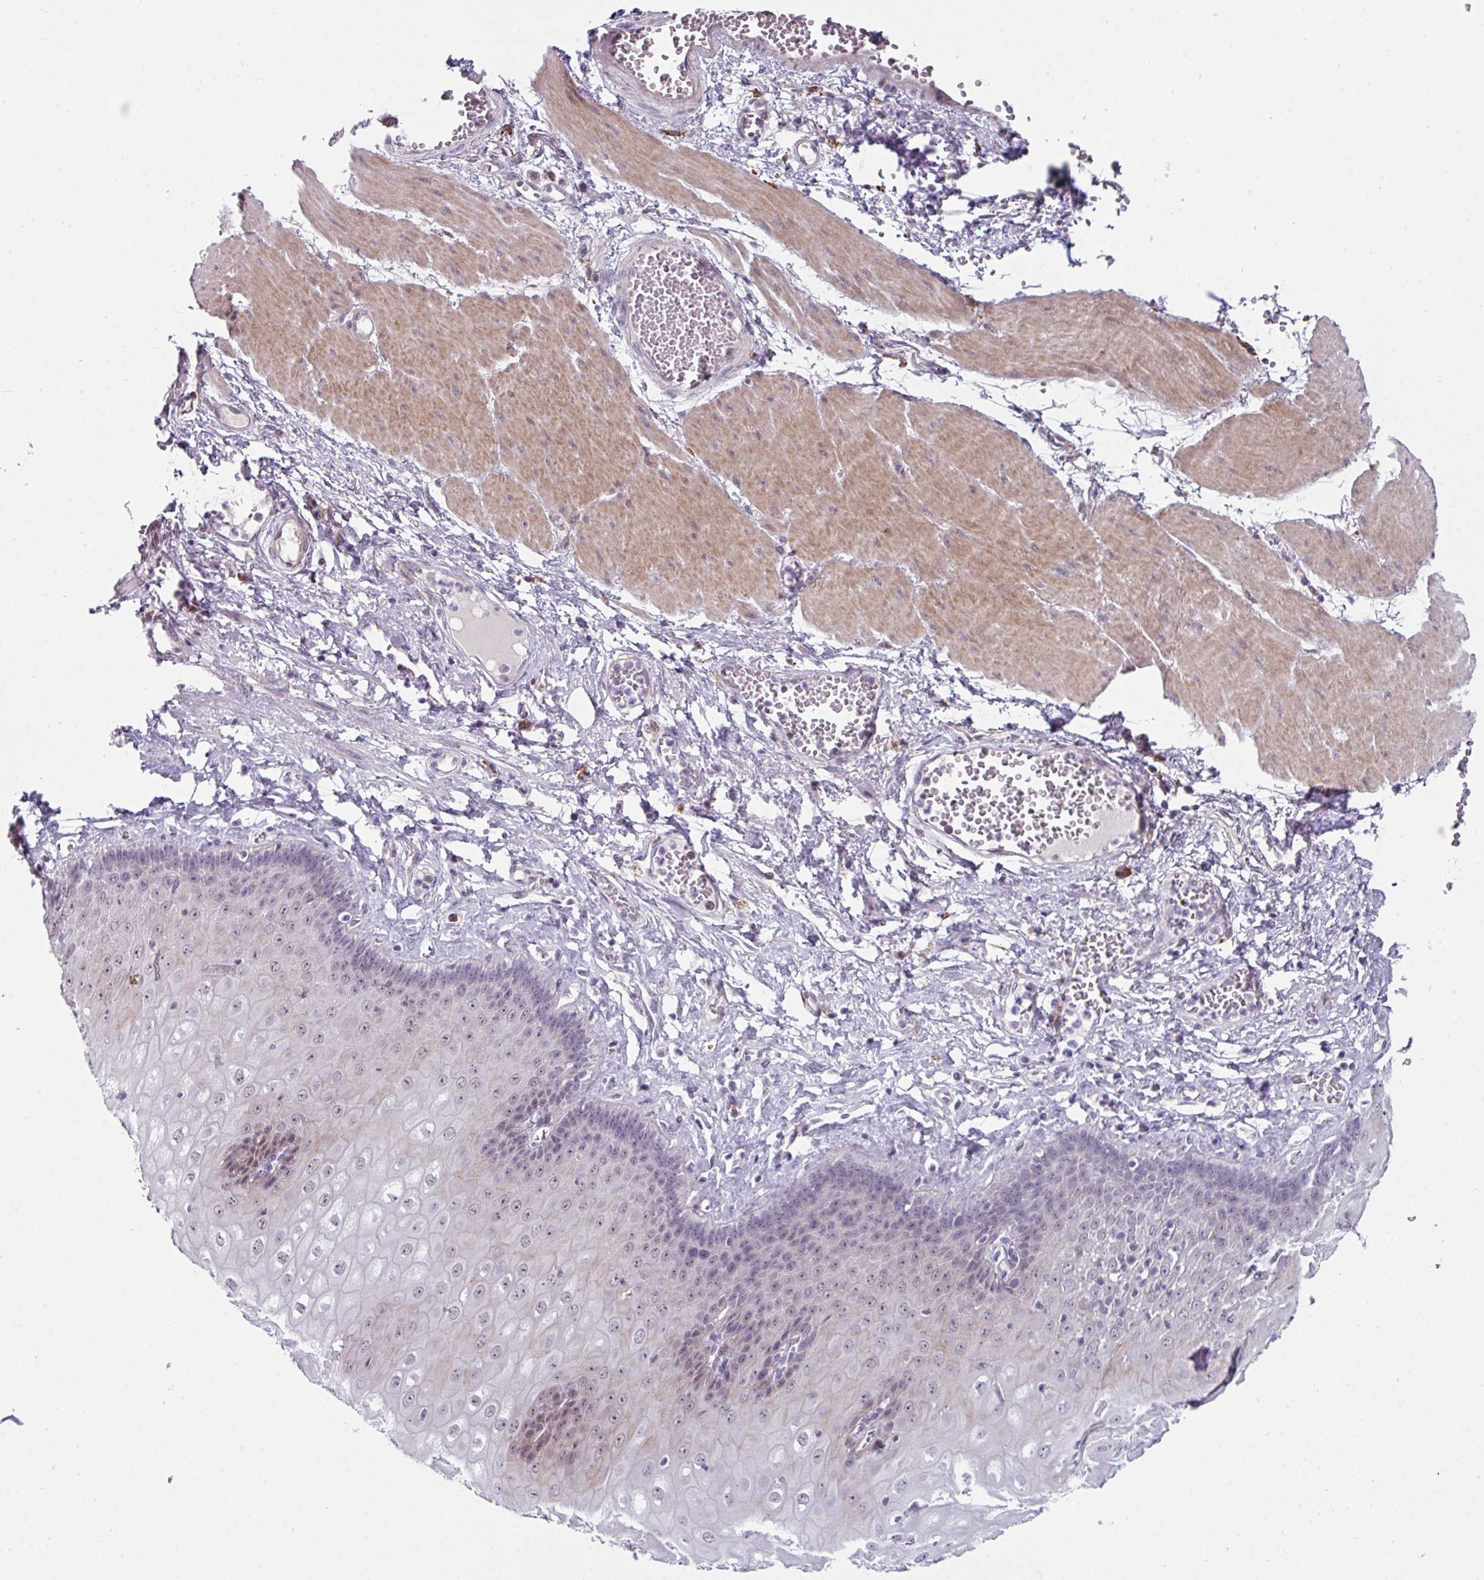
{"staining": {"intensity": "moderate", "quantity": "25%-75%", "location": "nuclear"}, "tissue": "esophagus", "cell_type": "Squamous epithelial cells", "image_type": "normal", "snomed": [{"axis": "morphology", "description": "Normal tissue, NOS"}, {"axis": "topography", "description": "Esophagus"}], "caption": "Immunohistochemistry (DAB) staining of normal human esophagus shows moderate nuclear protein positivity in about 25%-75% of squamous epithelial cells. The protein is stained brown, and the nuclei are stained in blue (DAB (3,3'-diaminobenzidine) IHC with brightfield microscopy, high magnification).", "gene": "BMS1", "patient": {"sex": "male", "age": 60}}